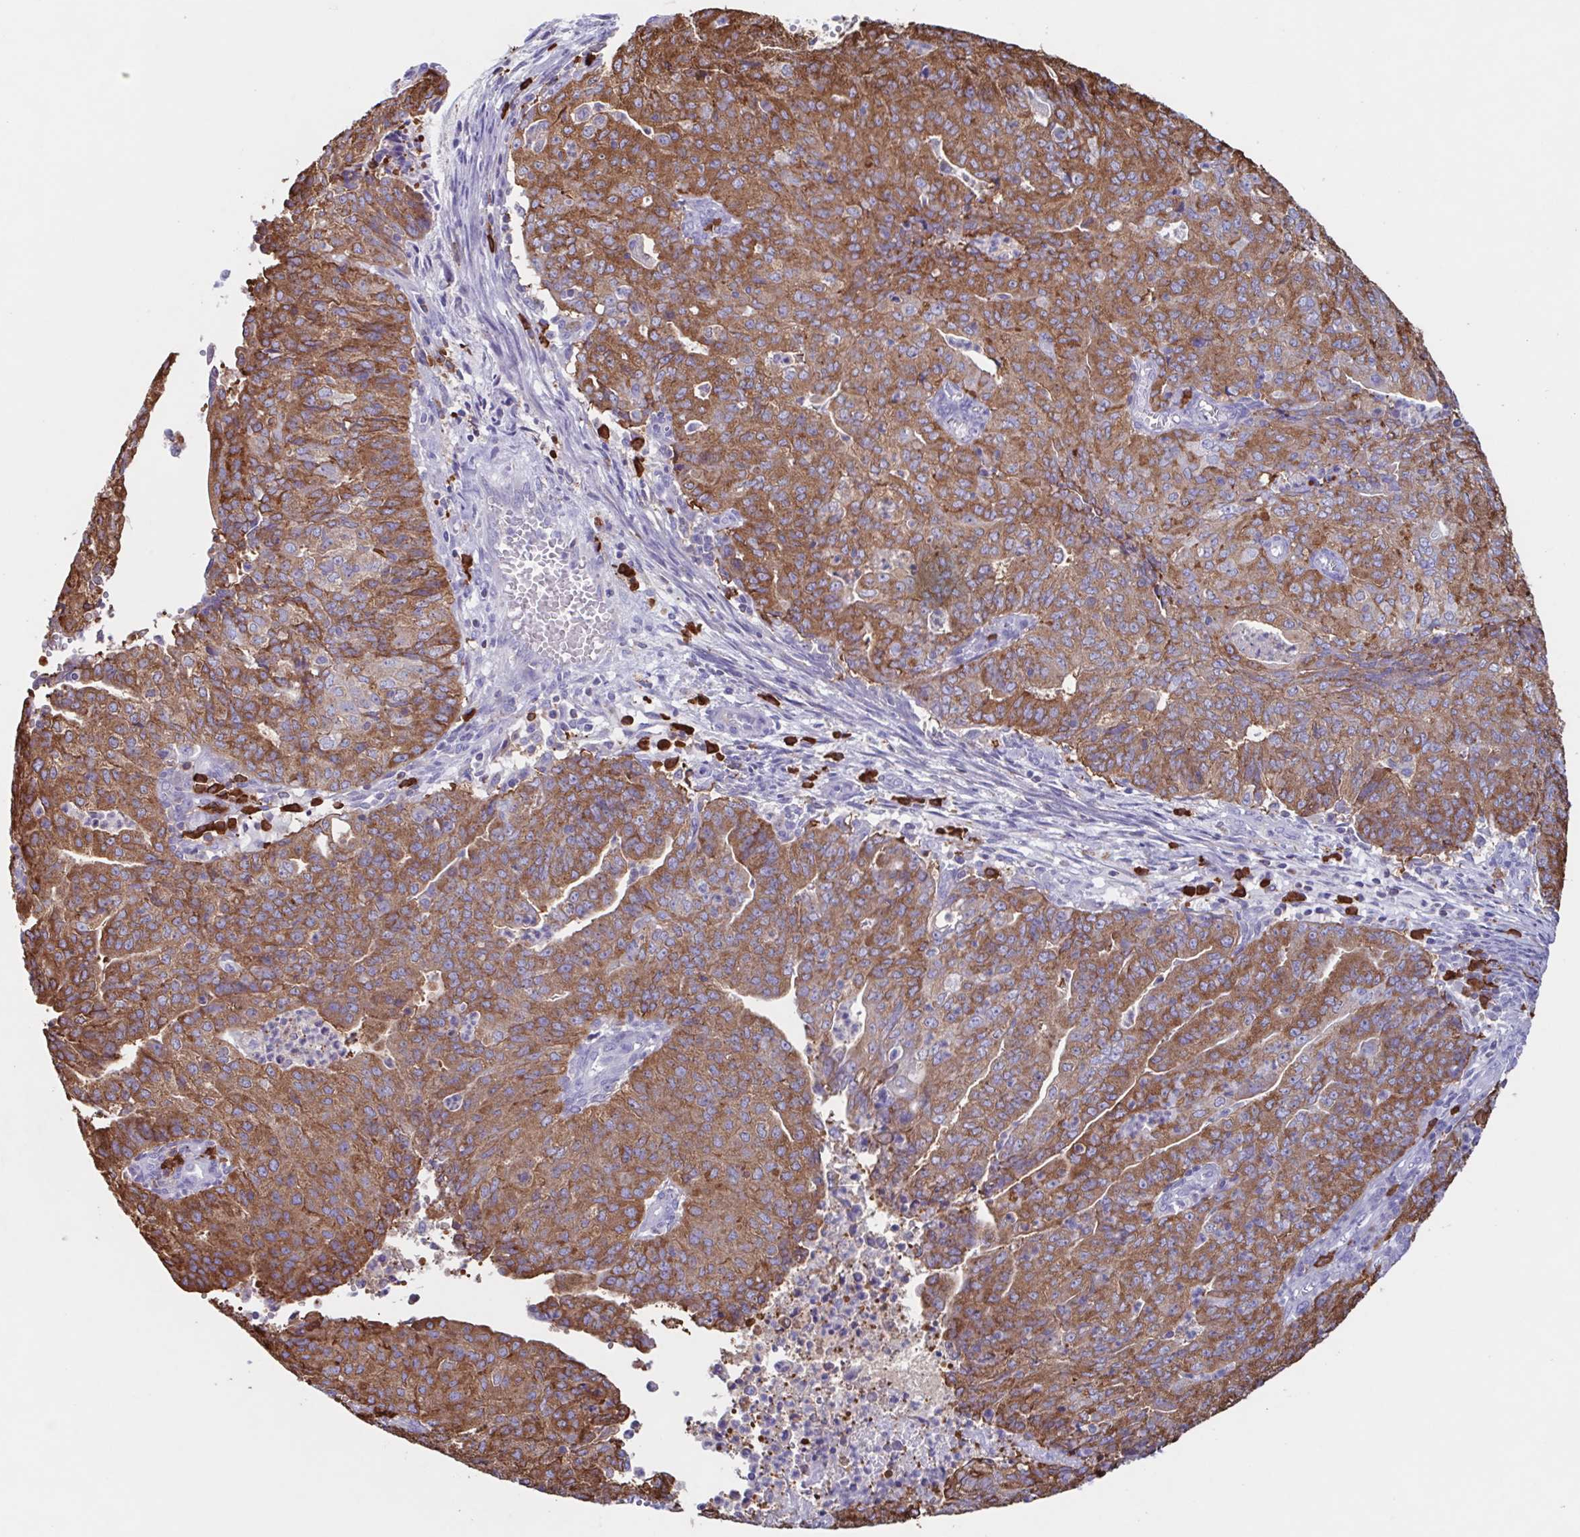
{"staining": {"intensity": "moderate", "quantity": ">75%", "location": "cytoplasmic/membranous"}, "tissue": "endometrial cancer", "cell_type": "Tumor cells", "image_type": "cancer", "snomed": [{"axis": "morphology", "description": "Adenocarcinoma, NOS"}, {"axis": "topography", "description": "Endometrium"}], "caption": "This photomicrograph reveals immunohistochemistry (IHC) staining of human adenocarcinoma (endometrial), with medium moderate cytoplasmic/membranous positivity in approximately >75% of tumor cells.", "gene": "TPD52", "patient": {"sex": "female", "age": 82}}